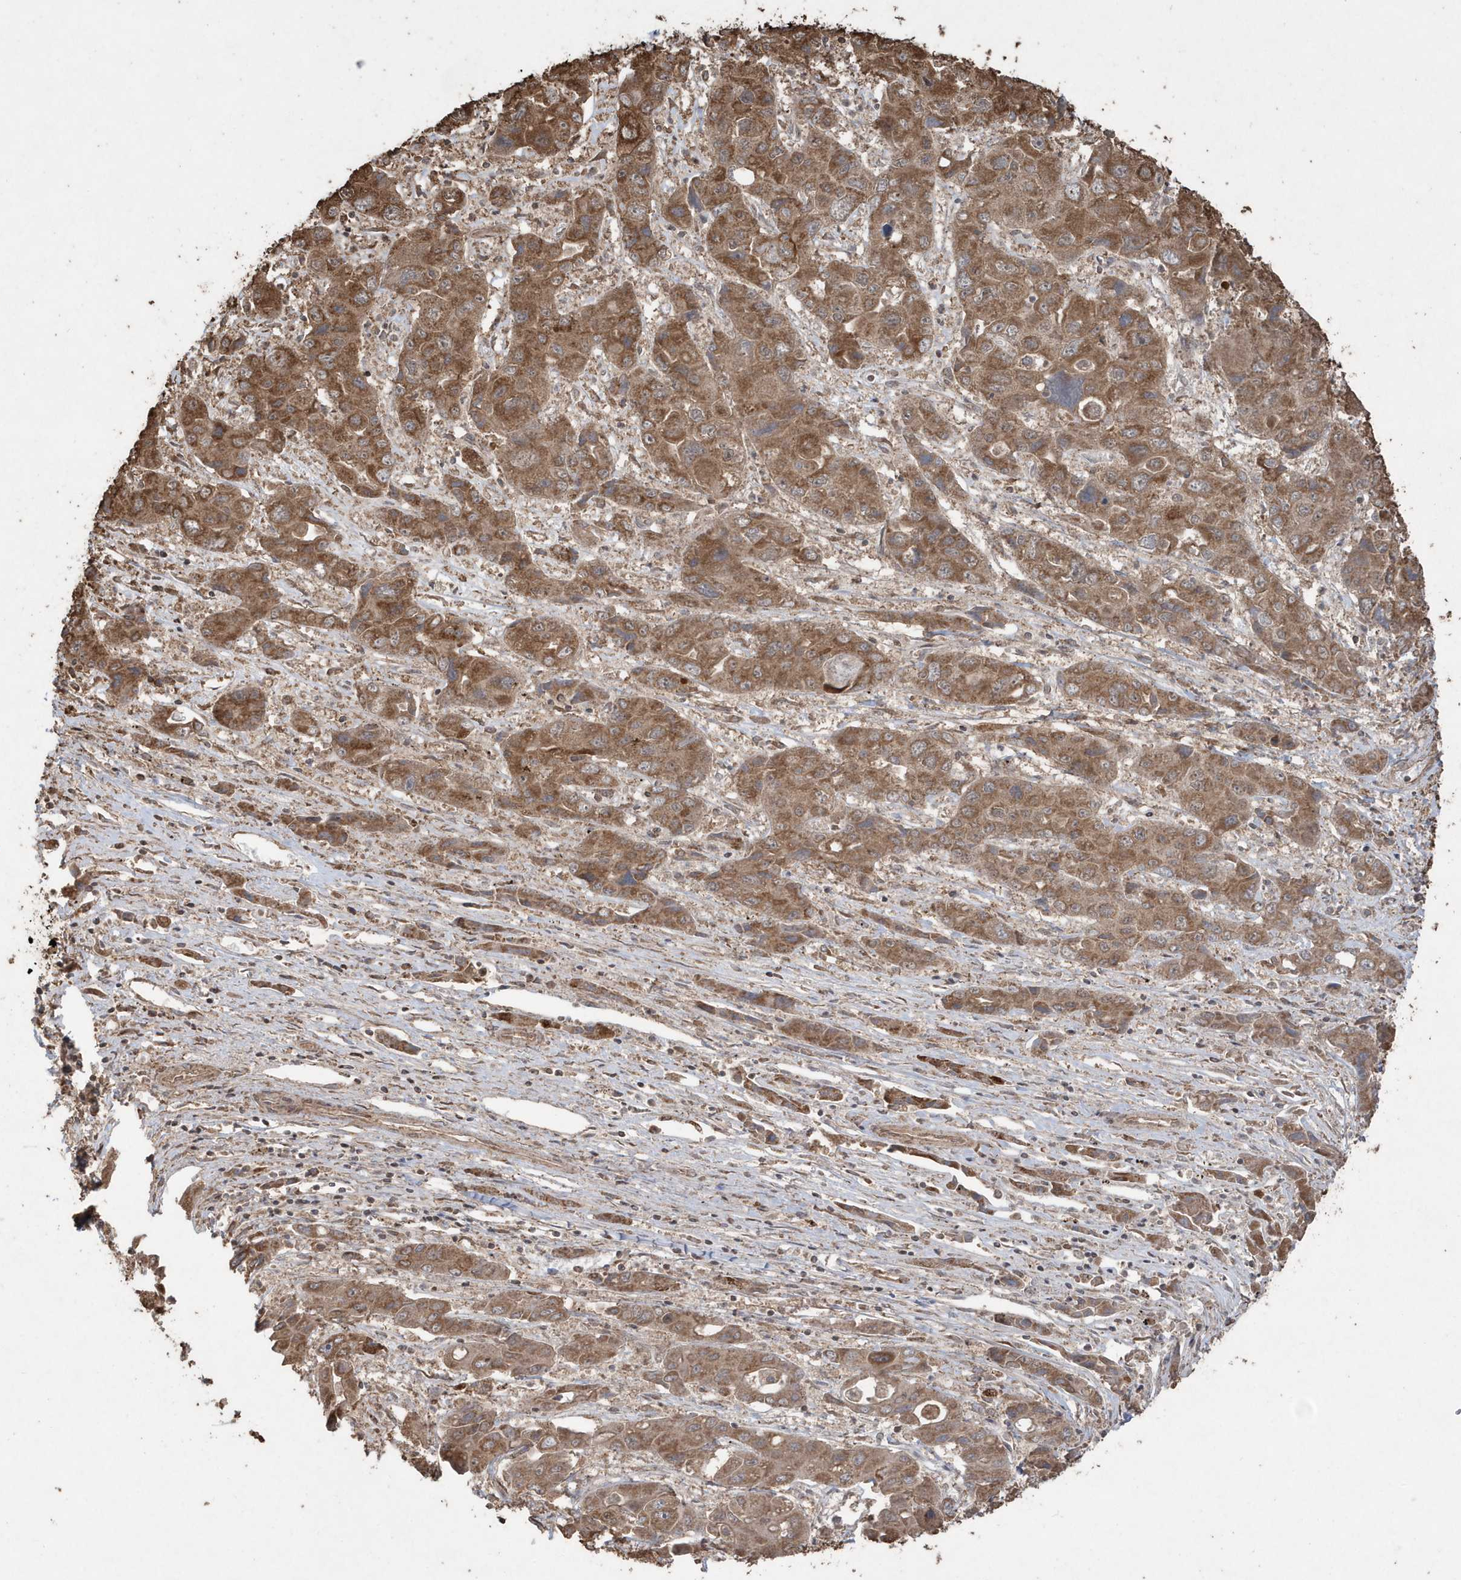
{"staining": {"intensity": "moderate", "quantity": ">75%", "location": "cytoplasmic/membranous"}, "tissue": "liver cancer", "cell_type": "Tumor cells", "image_type": "cancer", "snomed": [{"axis": "morphology", "description": "Cholangiocarcinoma"}, {"axis": "topography", "description": "Liver"}], "caption": "This photomicrograph displays immunohistochemistry staining of cholangiocarcinoma (liver), with medium moderate cytoplasmic/membranous positivity in approximately >75% of tumor cells.", "gene": "PAXBP1", "patient": {"sex": "male", "age": 67}}